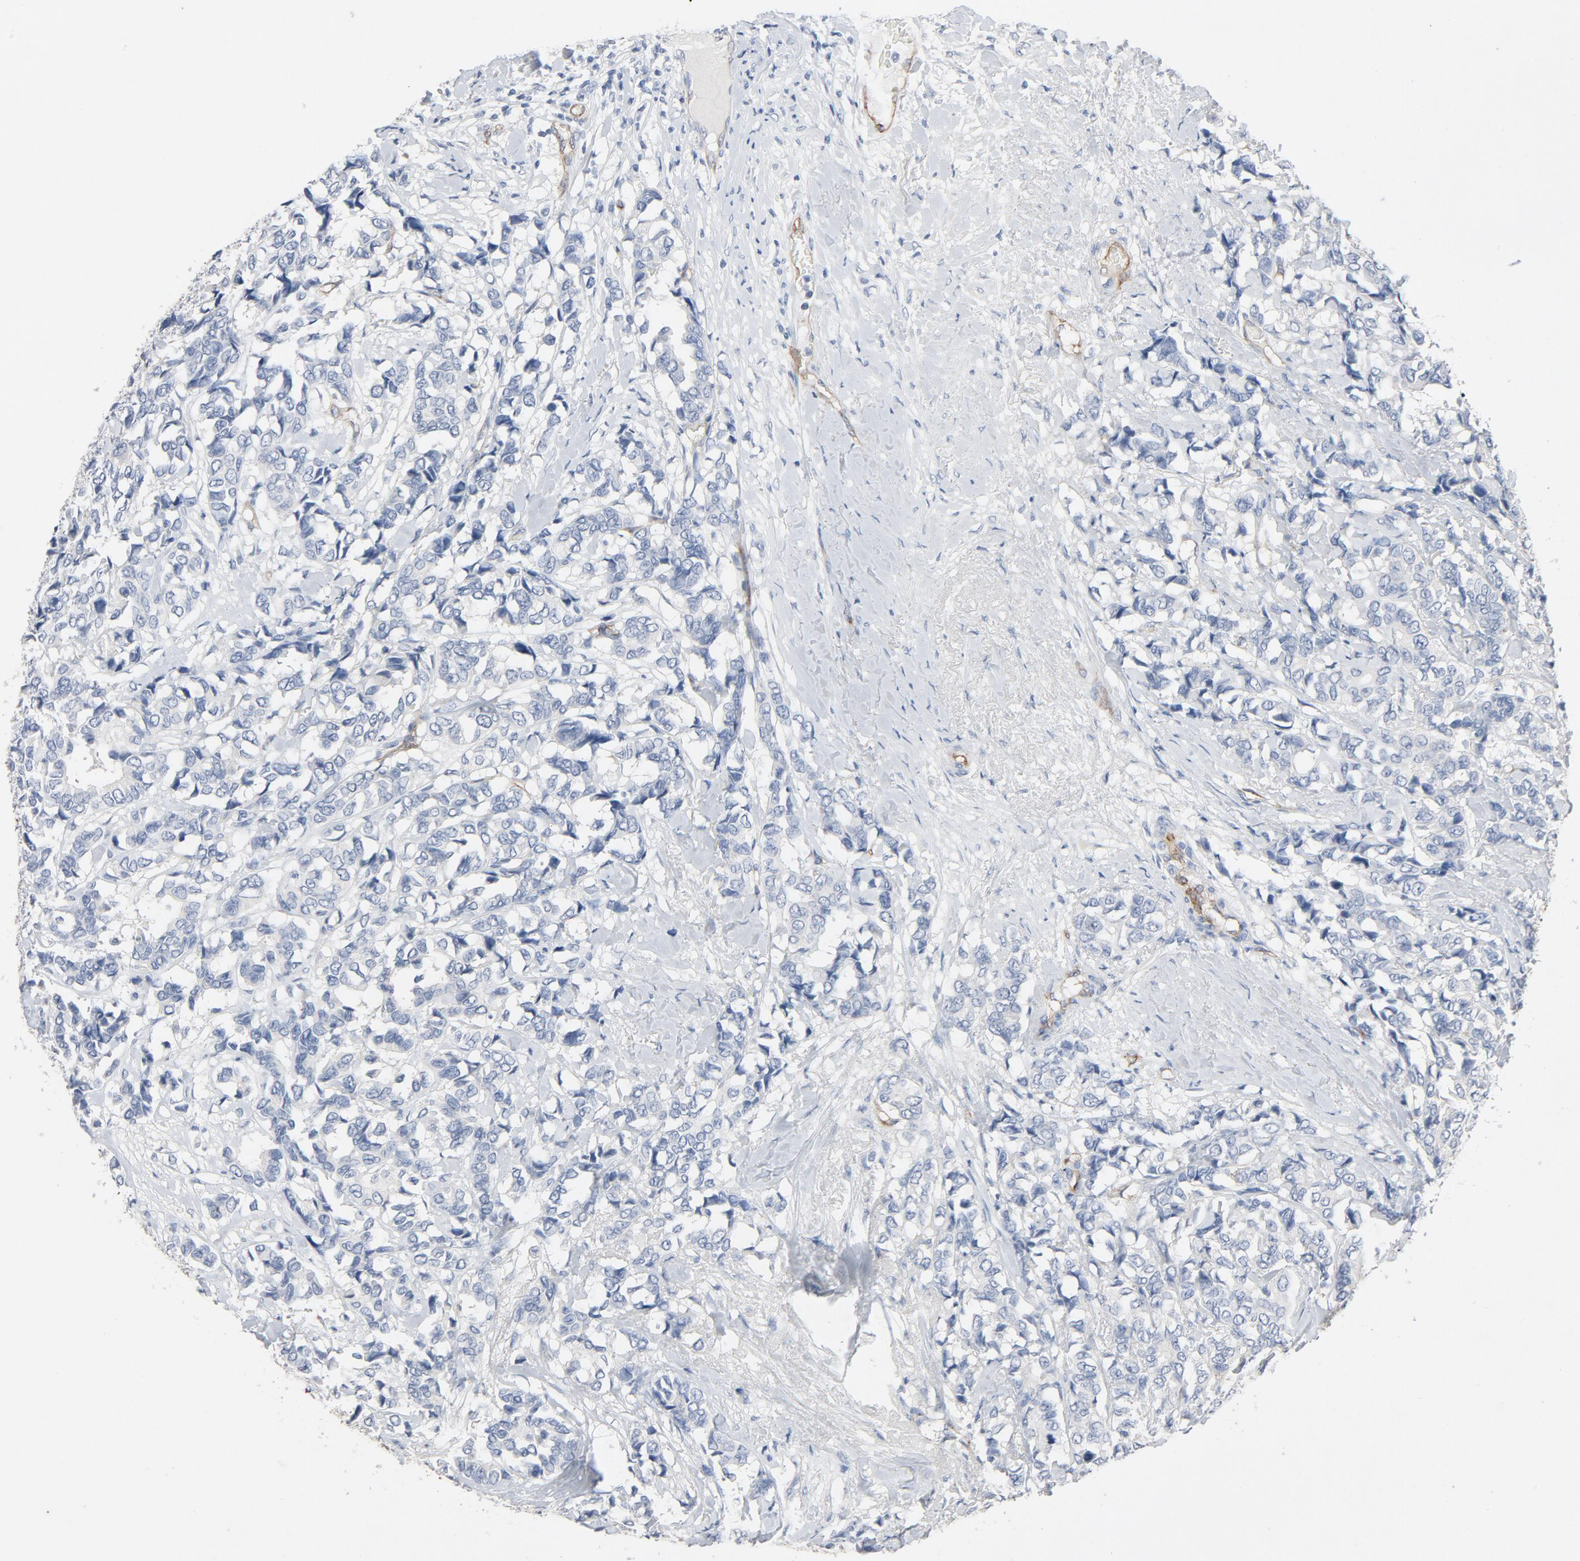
{"staining": {"intensity": "negative", "quantity": "none", "location": "none"}, "tissue": "breast cancer", "cell_type": "Tumor cells", "image_type": "cancer", "snomed": [{"axis": "morphology", "description": "Duct carcinoma"}, {"axis": "topography", "description": "Breast"}], "caption": "Tumor cells are negative for brown protein staining in breast cancer.", "gene": "KDR", "patient": {"sex": "female", "age": 87}}